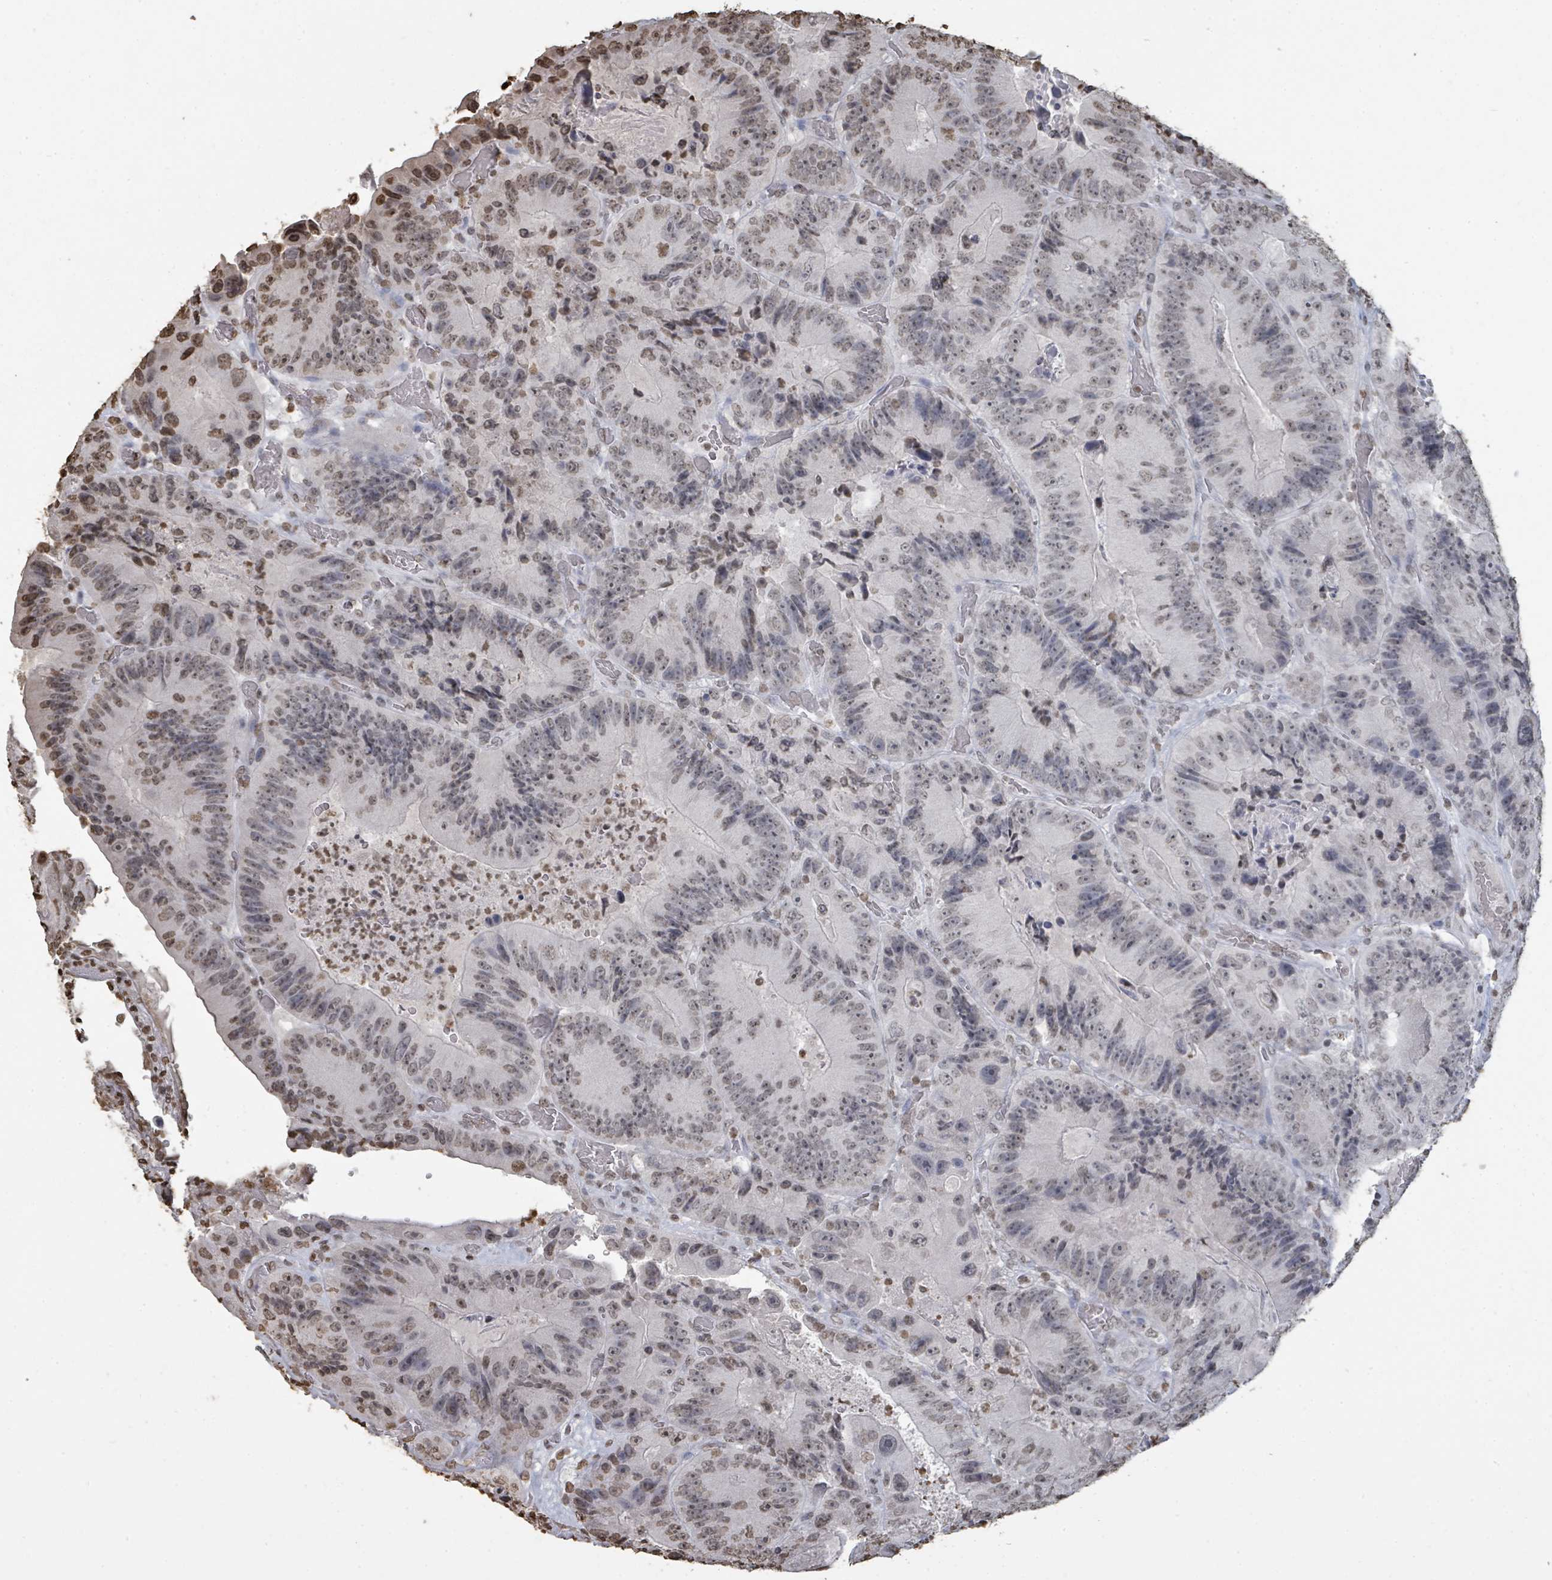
{"staining": {"intensity": "moderate", "quantity": "<25%", "location": "nuclear"}, "tissue": "colorectal cancer", "cell_type": "Tumor cells", "image_type": "cancer", "snomed": [{"axis": "morphology", "description": "Adenocarcinoma, NOS"}, {"axis": "topography", "description": "Colon"}], "caption": "Colorectal cancer (adenocarcinoma) was stained to show a protein in brown. There is low levels of moderate nuclear staining in about <25% of tumor cells.", "gene": "MRPS12", "patient": {"sex": "female", "age": 86}}